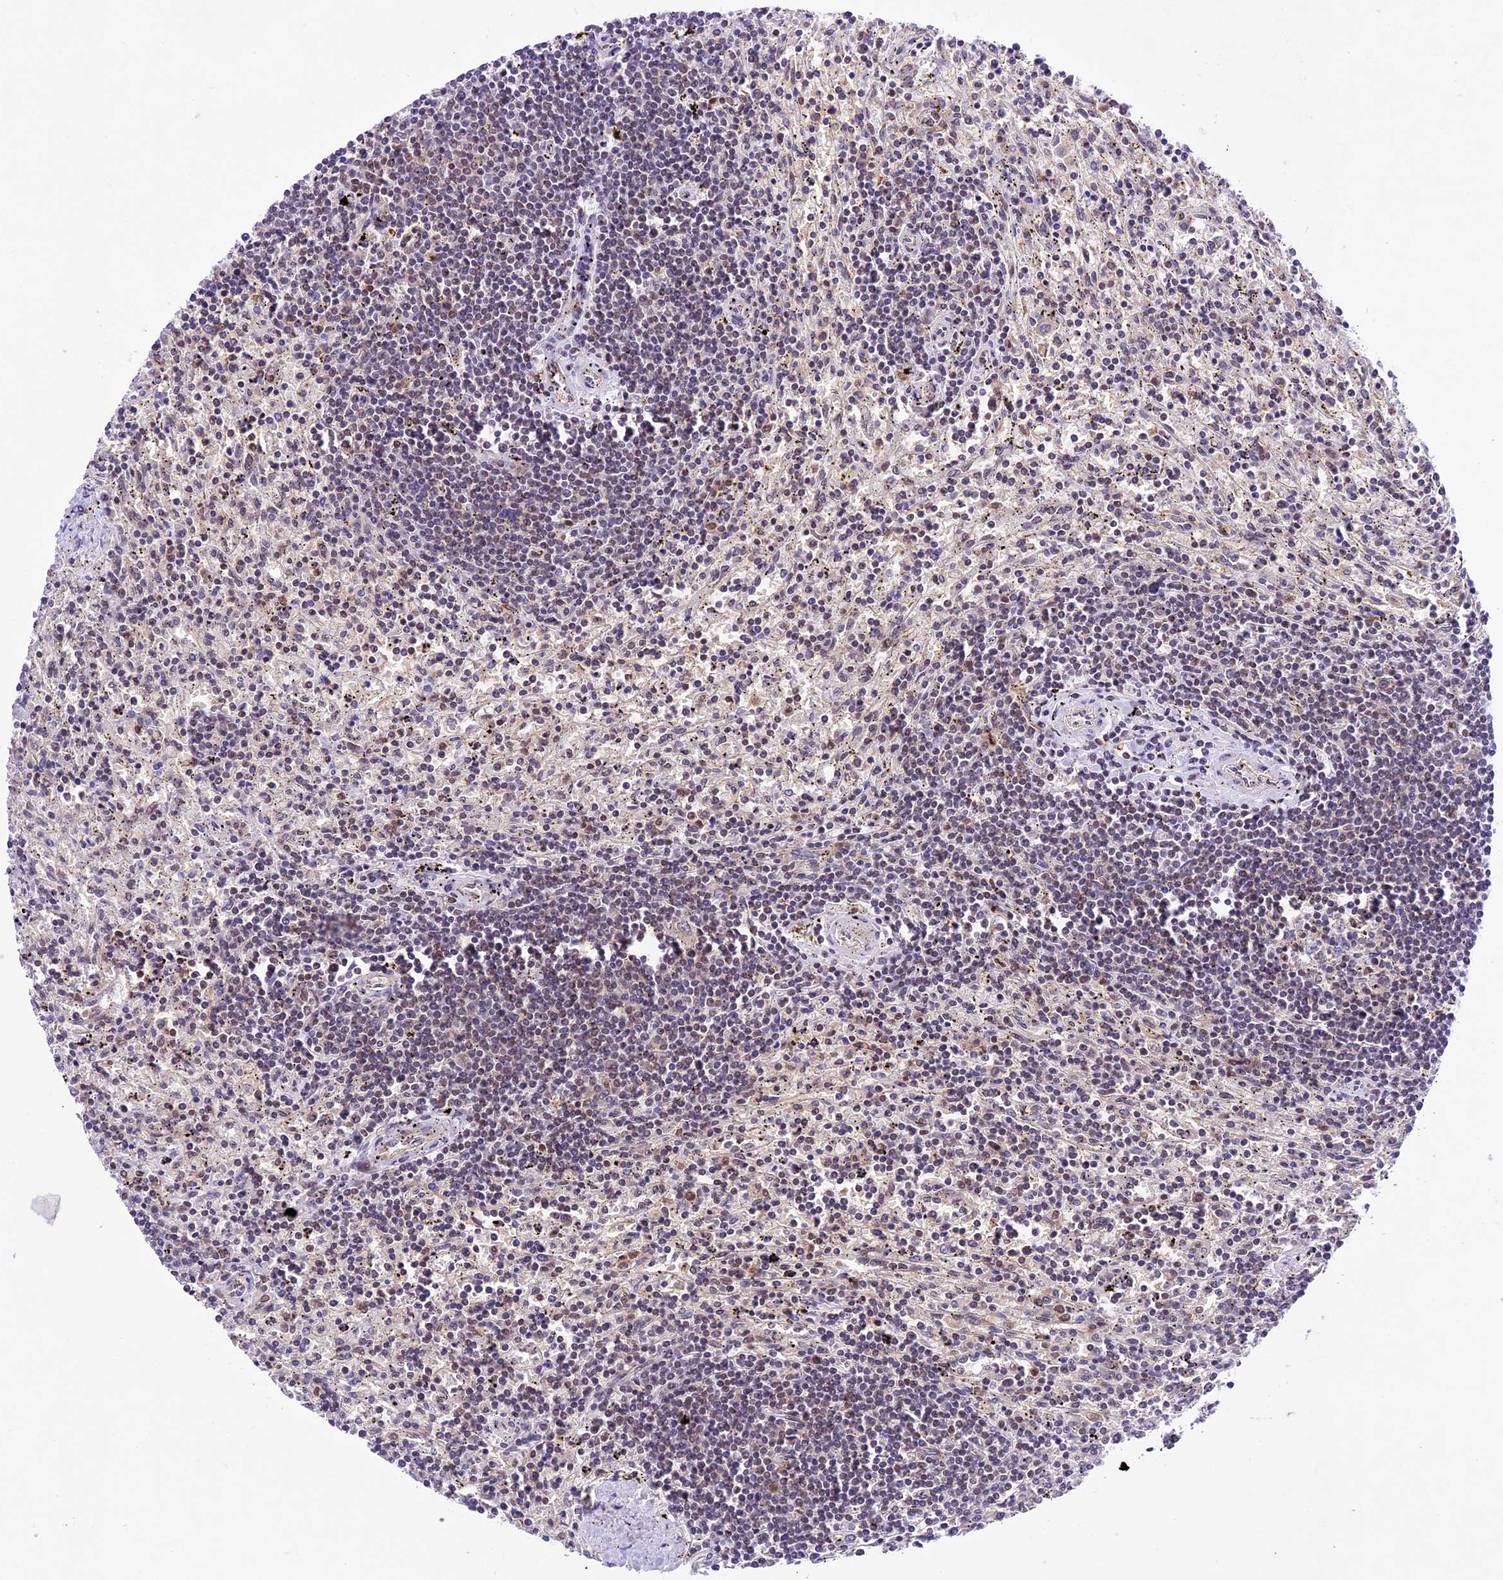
{"staining": {"intensity": "negative", "quantity": "none", "location": "none"}, "tissue": "lymphoma", "cell_type": "Tumor cells", "image_type": "cancer", "snomed": [{"axis": "morphology", "description": "Malignant lymphoma, non-Hodgkin's type, Low grade"}, {"axis": "topography", "description": "Spleen"}], "caption": "Tumor cells show no significant positivity in low-grade malignant lymphoma, non-Hodgkin's type. (DAB IHC visualized using brightfield microscopy, high magnification).", "gene": "SHKBP1", "patient": {"sex": "male", "age": 76}}